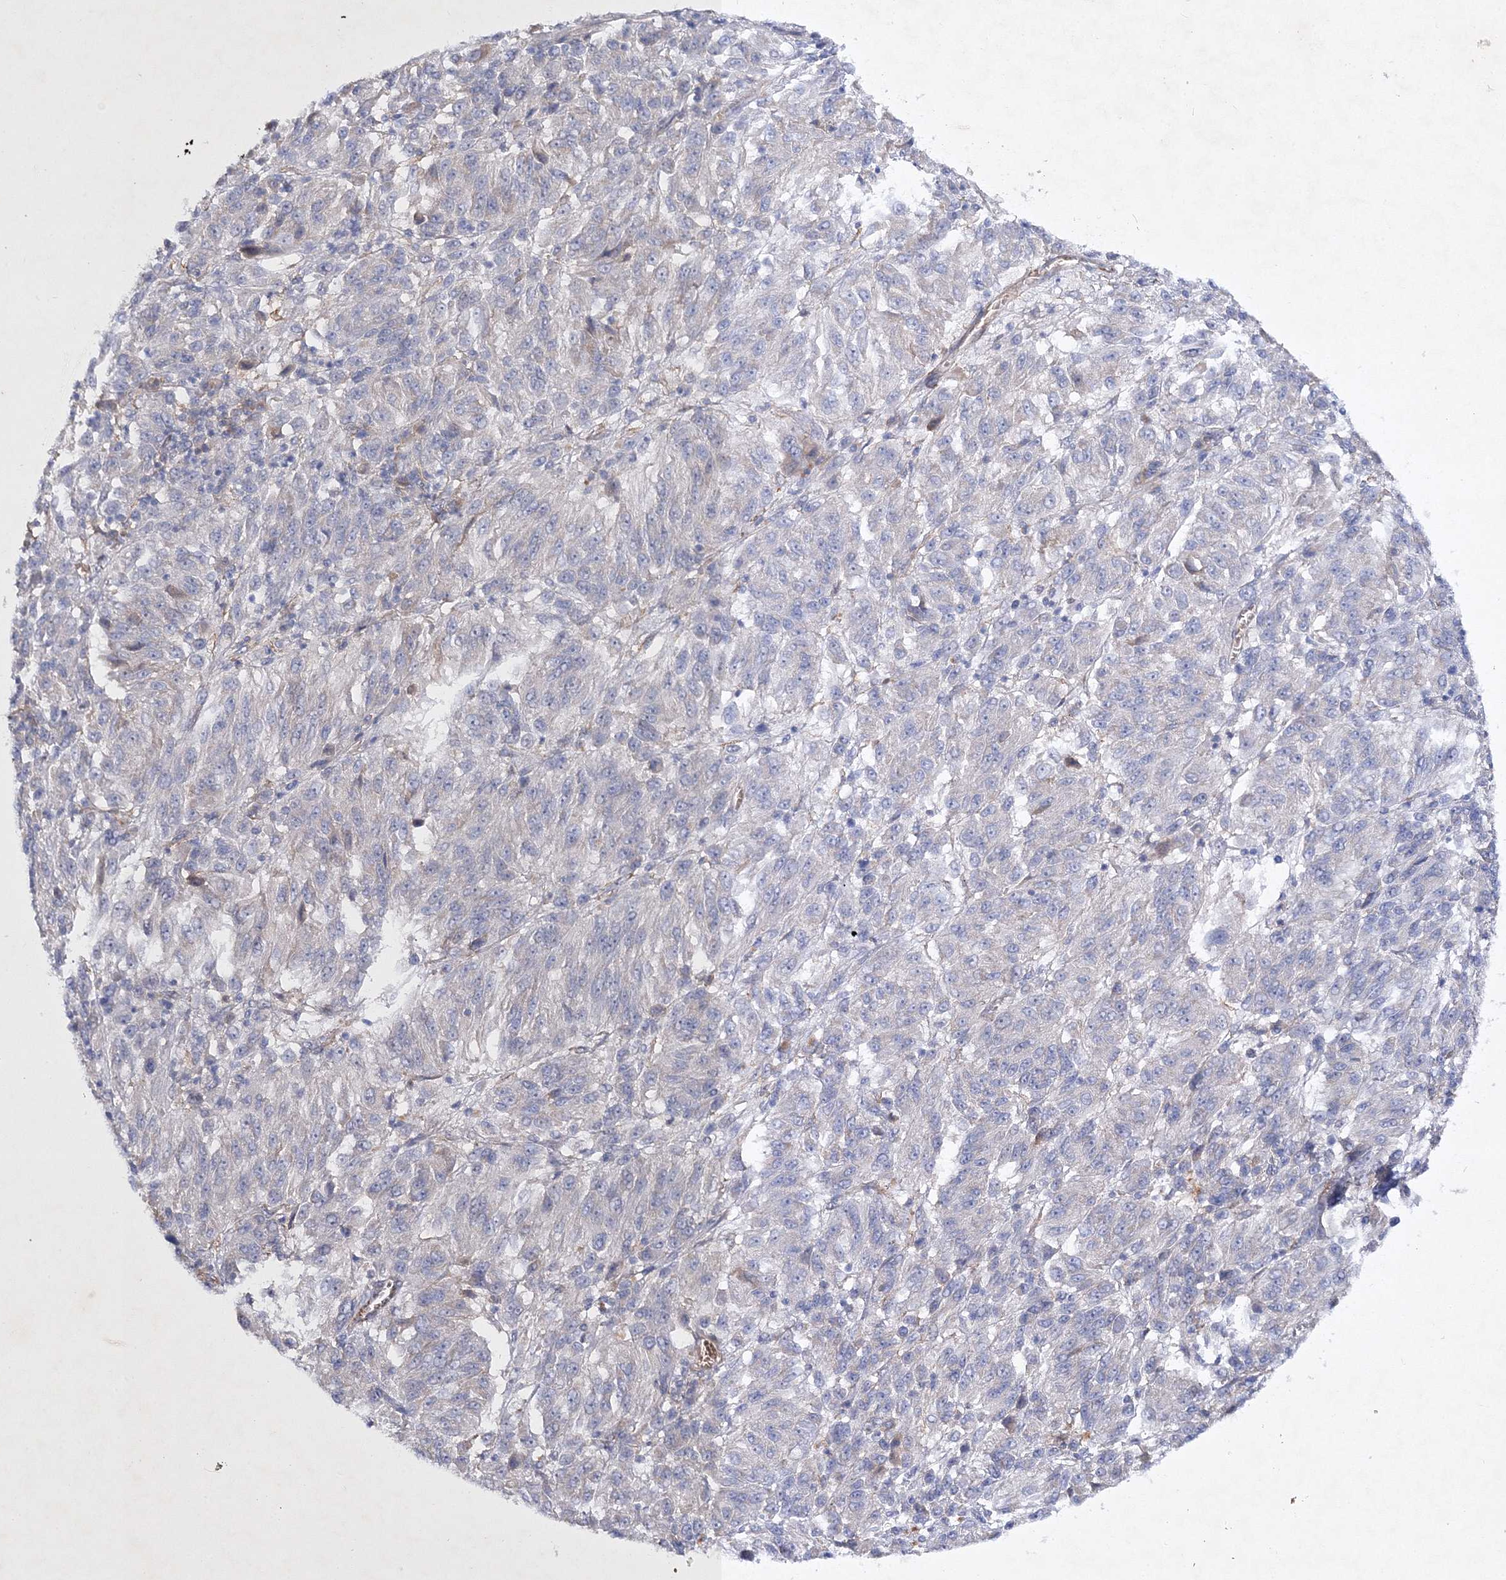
{"staining": {"intensity": "negative", "quantity": "none", "location": "none"}, "tissue": "melanoma", "cell_type": "Tumor cells", "image_type": "cancer", "snomed": [{"axis": "morphology", "description": "Malignant melanoma, Metastatic site"}, {"axis": "topography", "description": "Lung"}], "caption": "Histopathology image shows no significant protein positivity in tumor cells of malignant melanoma (metastatic site).", "gene": "RTN2", "patient": {"sex": "male", "age": 64}}